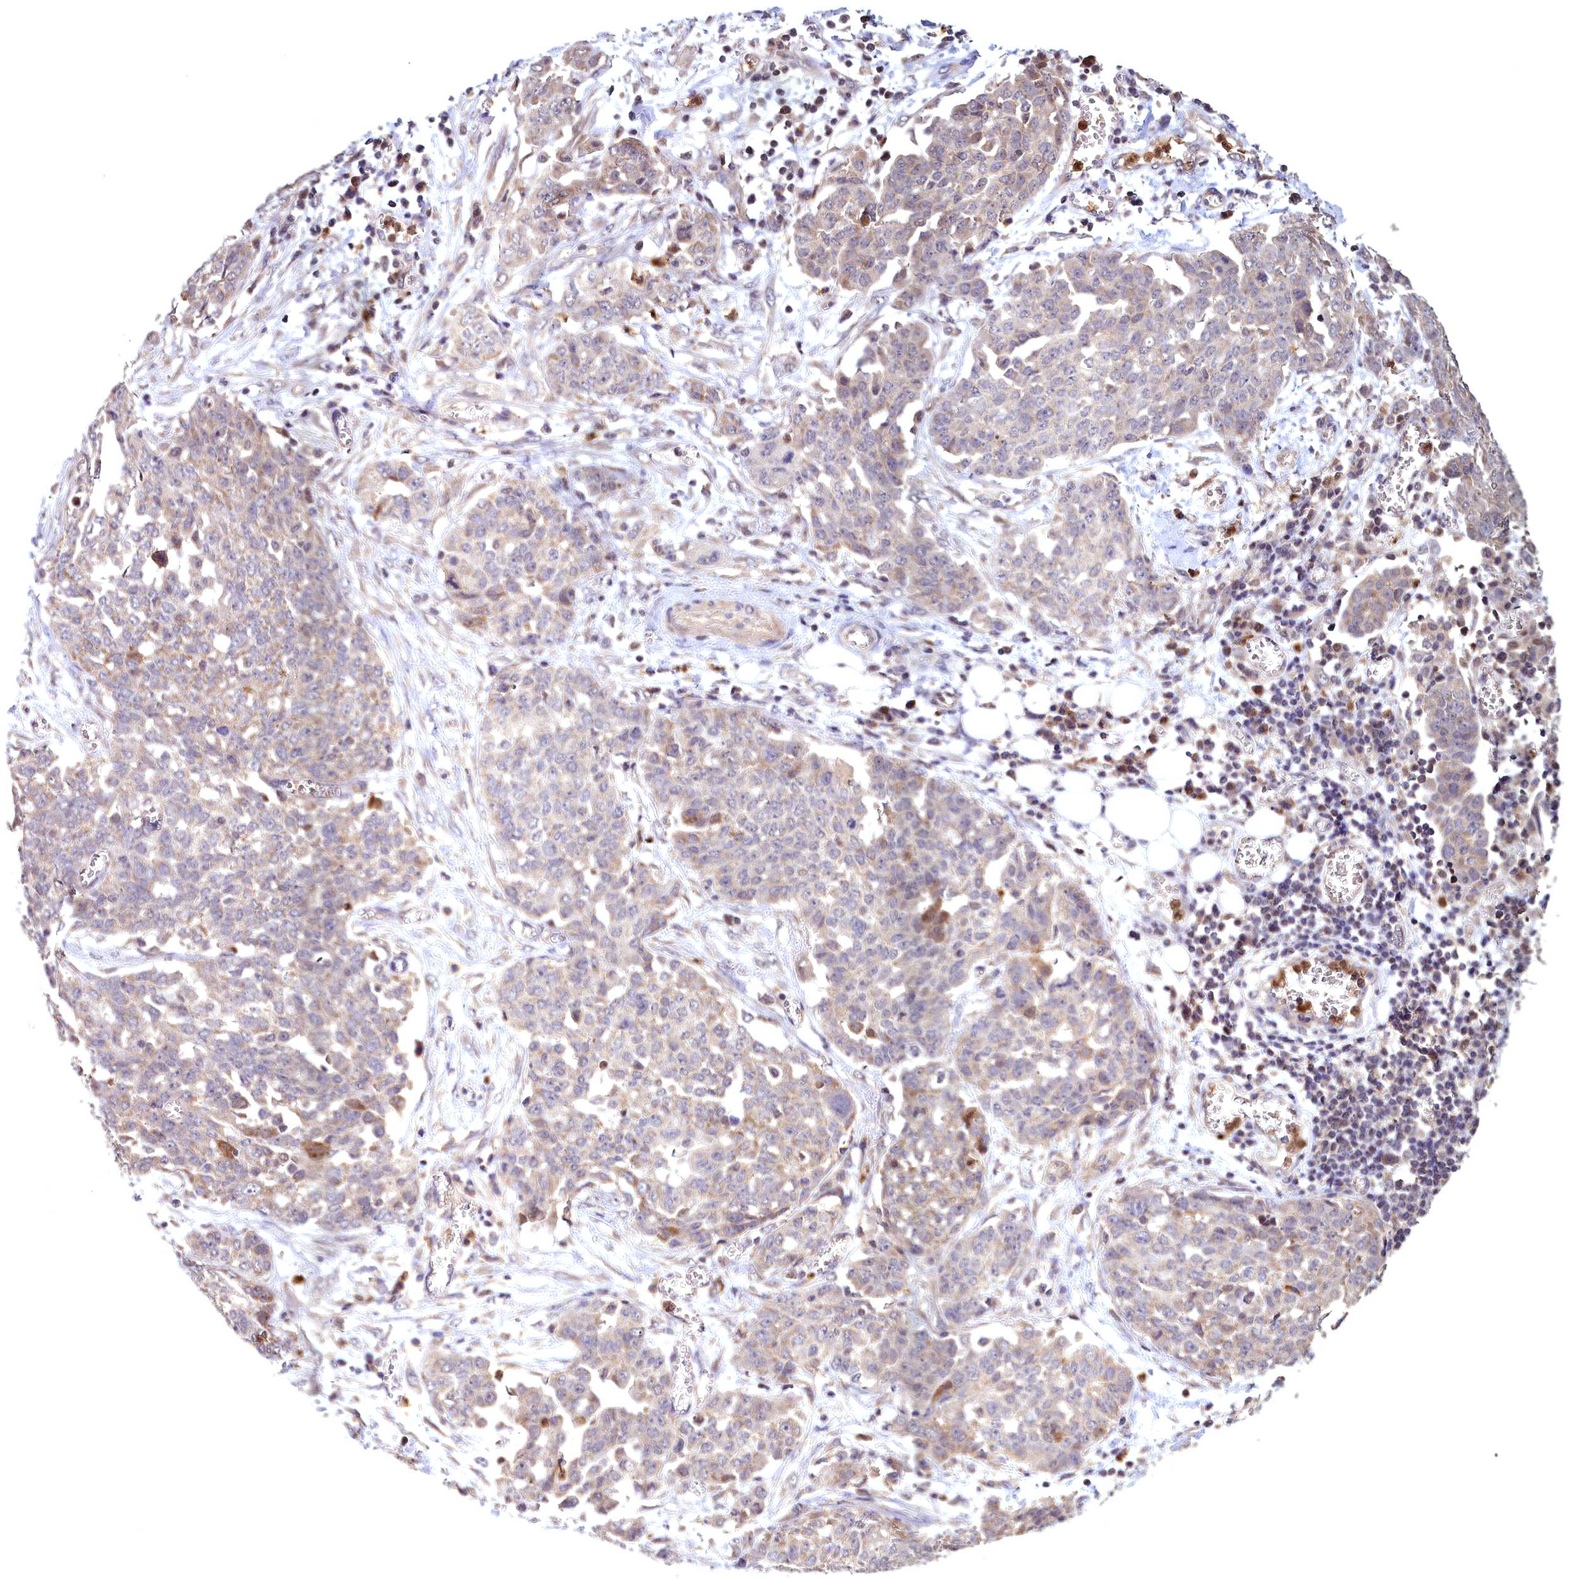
{"staining": {"intensity": "weak", "quantity": "25%-75%", "location": "cytoplasmic/membranous"}, "tissue": "ovarian cancer", "cell_type": "Tumor cells", "image_type": "cancer", "snomed": [{"axis": "morphology", "description": "Cystadenocarcinoma, serous, NOS"}, {"axis": "topography", "description": "Soft tissue"}, {"axis": "topography", "description": "Ovary"}], "caption": "The micrograph displays immunohistochemical staining of ovarian serous cystadenocarcinoma. There is weak cytoplasmic/membranous staining is identified in approximately 25%-75% of tumor cells. (Brightfield microscopy of DAB IHC at high magnification).", "gene": "EPB41L4B", "patient": {"sex": "female", "age": 57}}